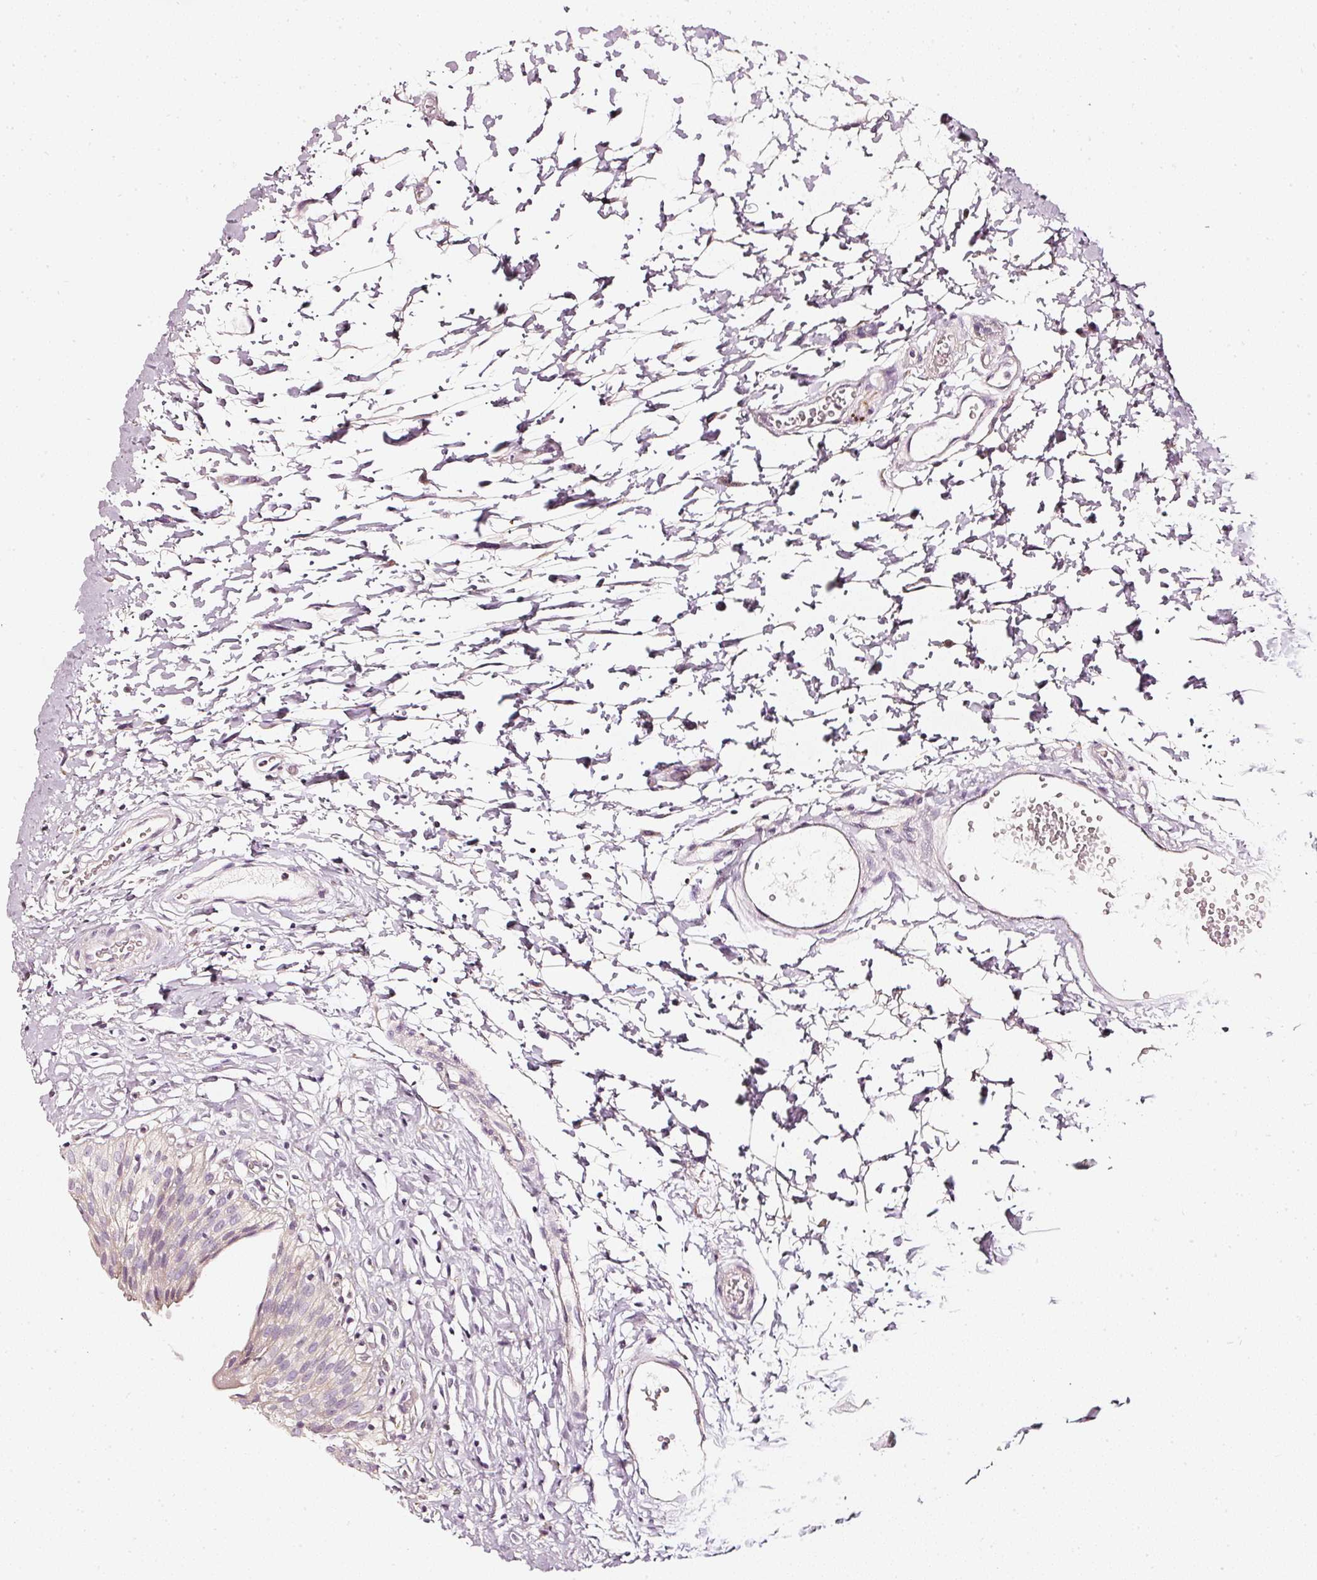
{"staining": {"intensity": "negative", "quantity": "none", "location": "none"}, "tissue": "urinary bladder", "cell_type": "Urothelial cells", "image_type": "normal", "snomed": [{"axis": "morphology", "description": "Normal tissue, NOS"}, {"axis": "topography", "description": "Urinary bladder"}], "caption": "High magnification brightfield microscopy of unremarkable urinary bladder stained with DAB (3,3'-diaminobenzidine) (brown) and counterstained with hematoxylin (blue): urothelial cells show no significant positivity.", "gene": "CNP", "patient": {"sex": "male", "age": 51}}